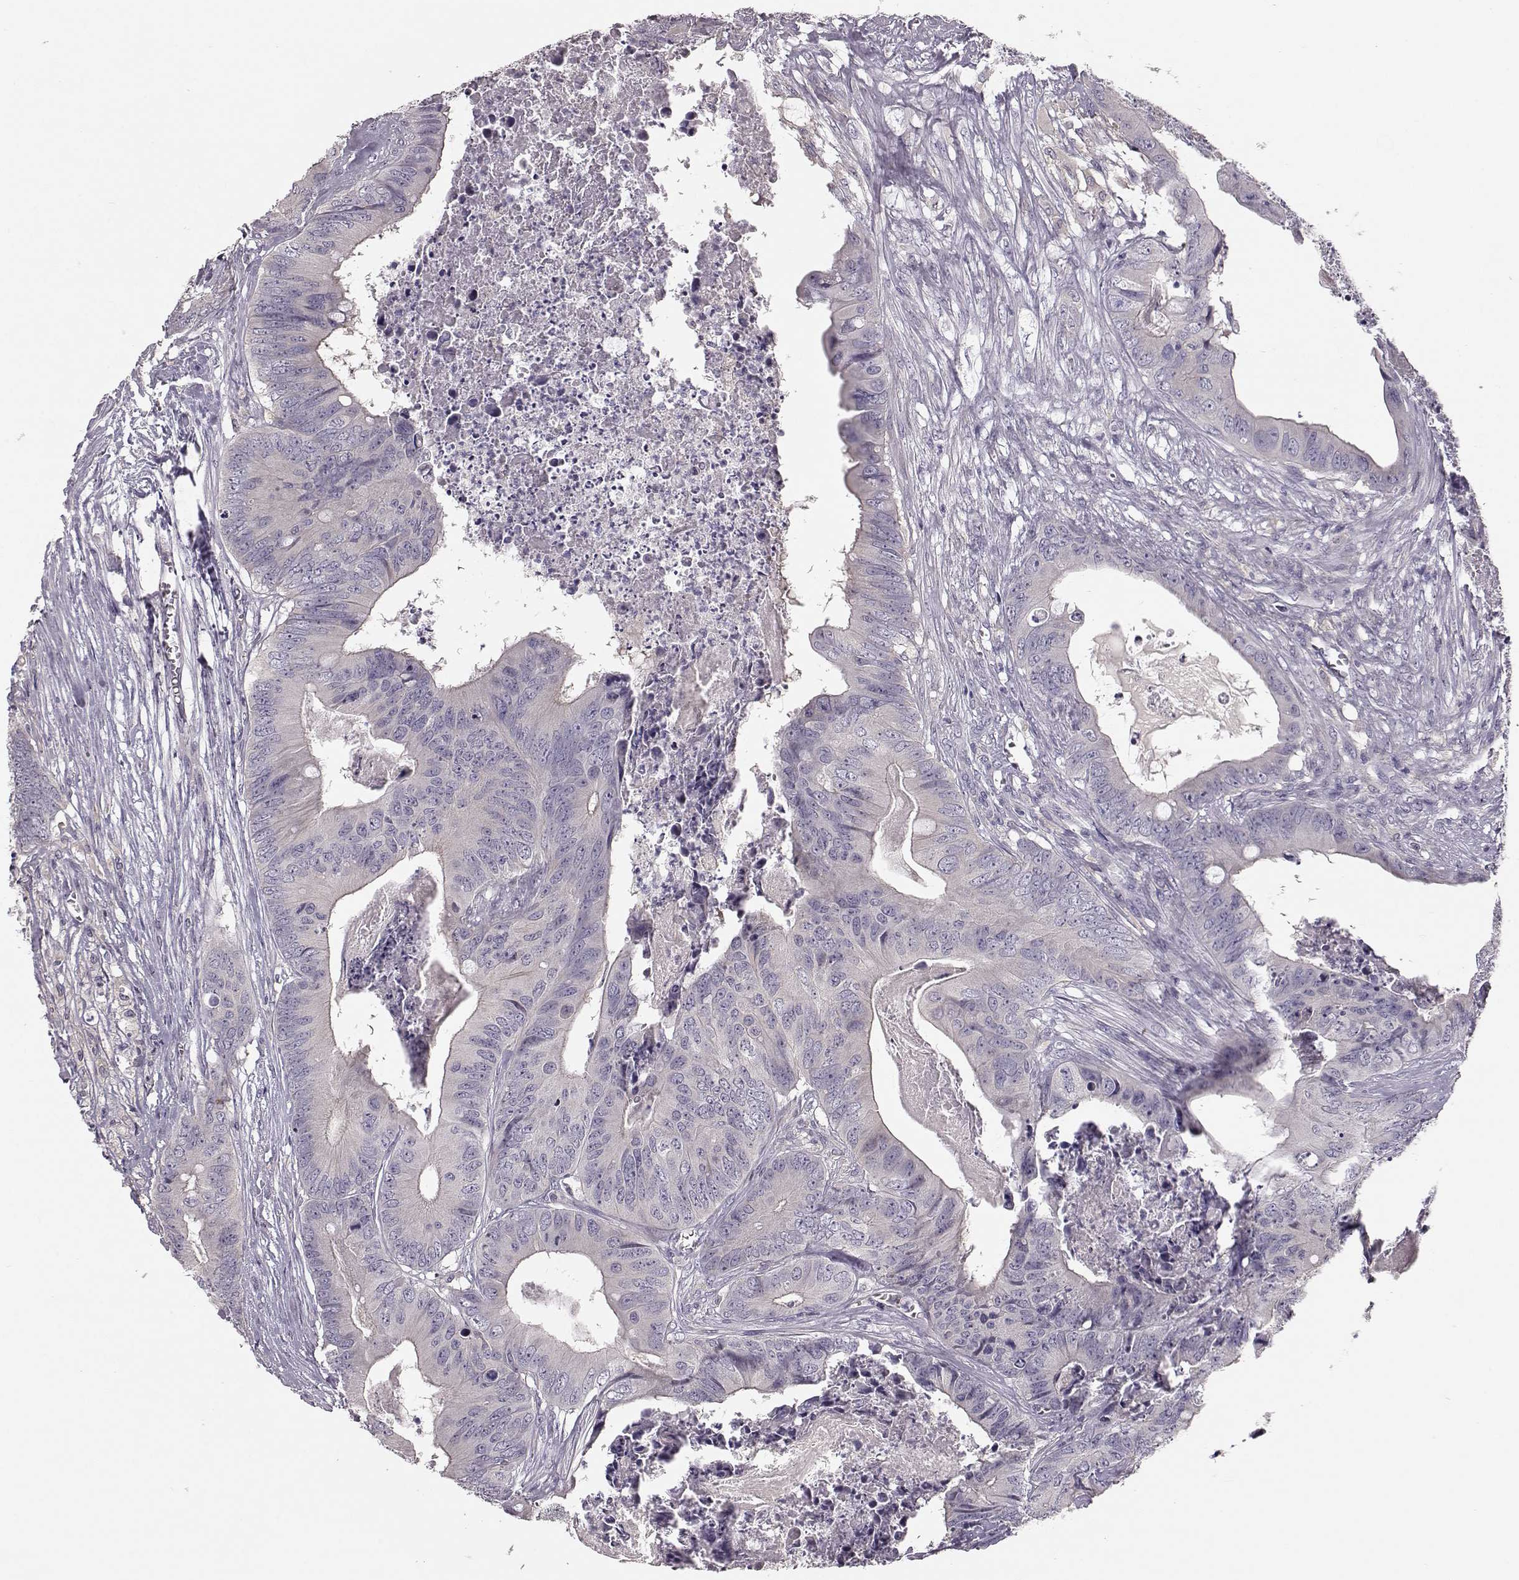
{"staining": {"intensity": "negative", "quantity": "none", "location": "none"}, "tissue": "colorectal cancer", "cell_type": "Tumor cells", "image_type": "cancer", "snomed": [{"axis": "morphology", "description": "Adenocarcinoma, NOS"}, {"axis": "topography", "description": "Colon"}], "caption": "High magnification brightfield microscopy of adenocarcinoma (colorectal) stained with DAB (brown) and counterstained with hematoxylin (blue): tumor cells show no significant expression.", "gene": "GPR50", "patient": {"sex": "male", "age": 84}}